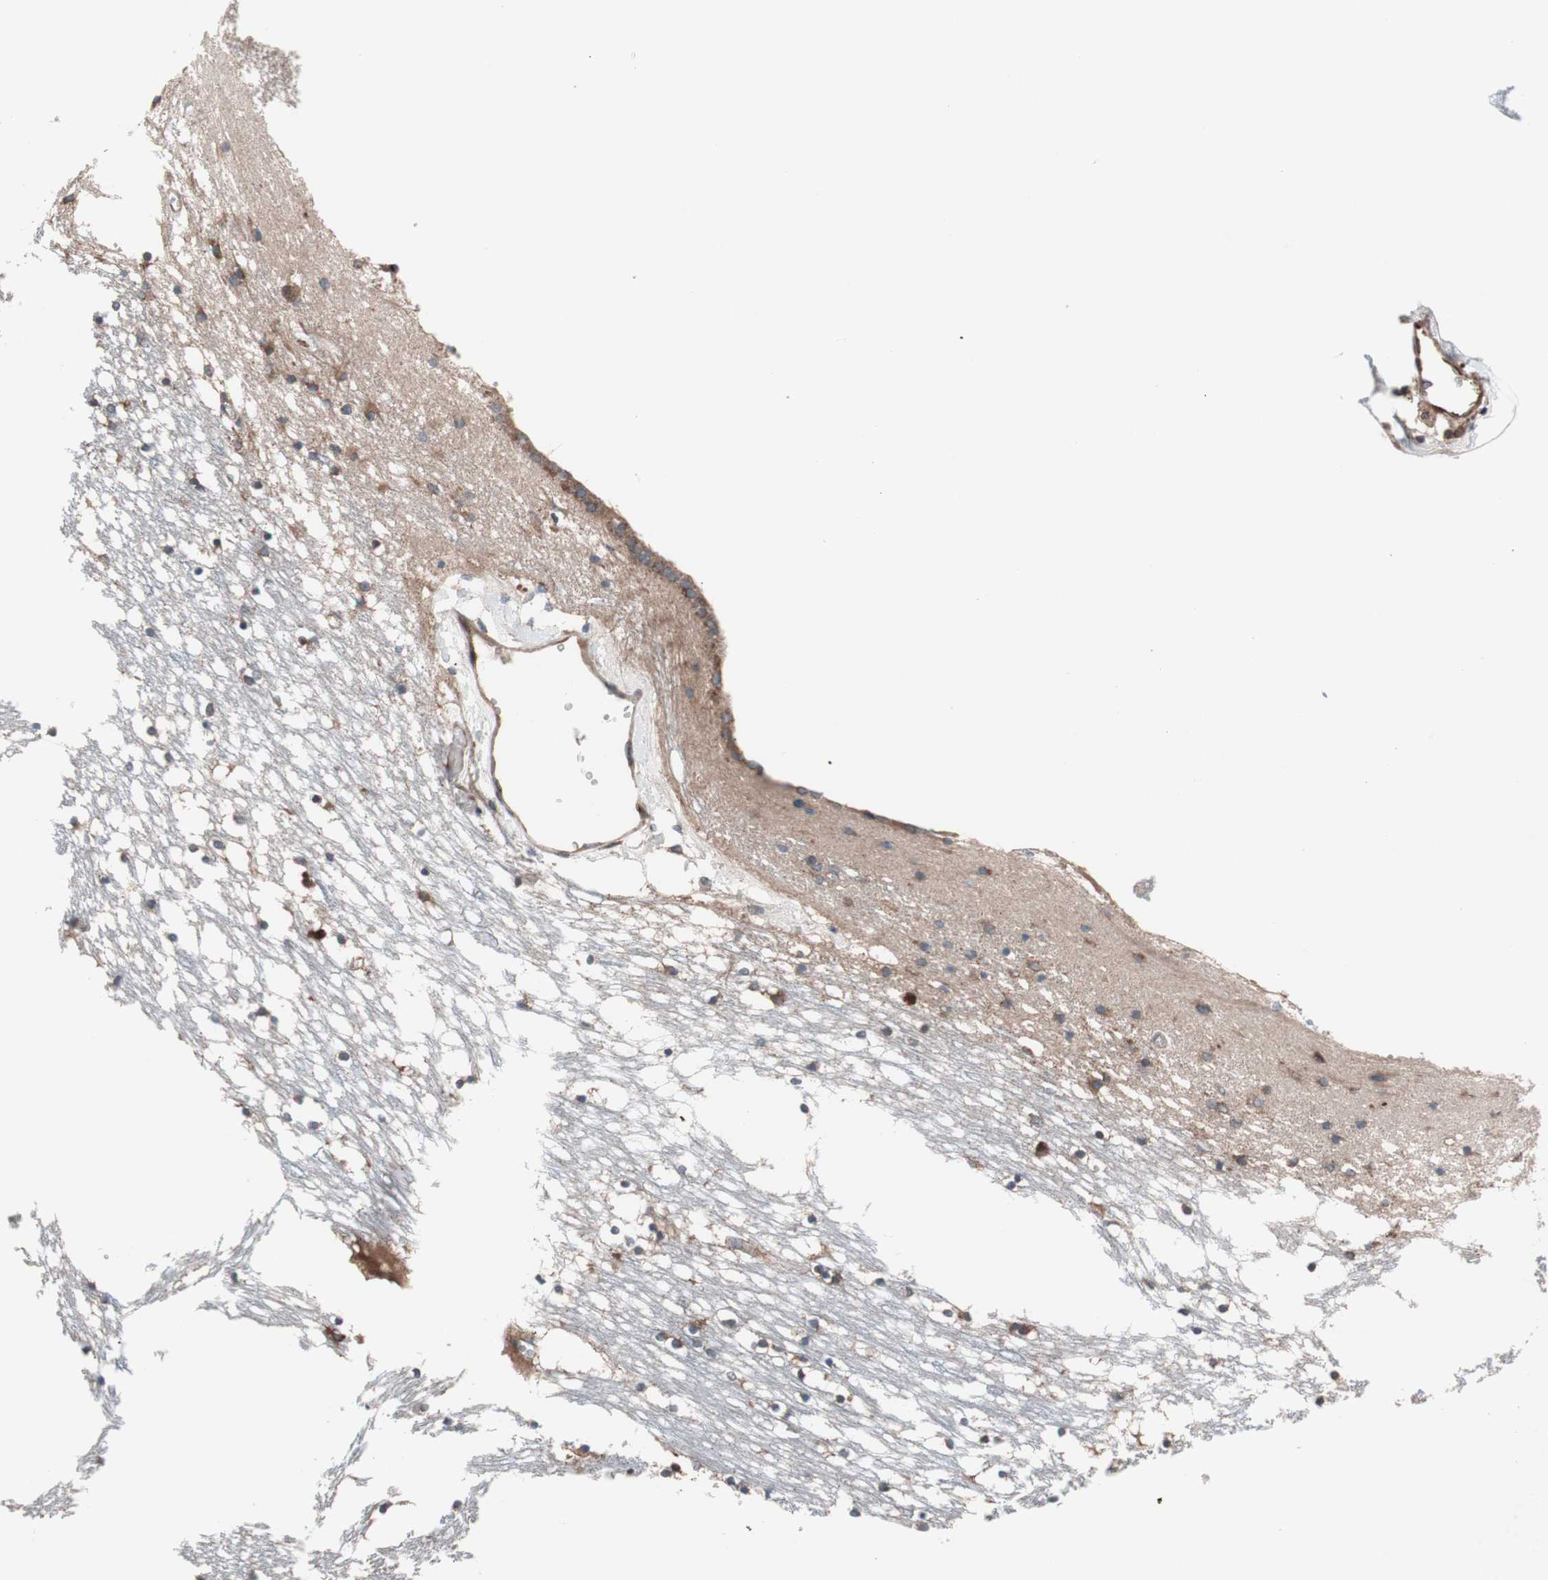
{"staining": {"intensity": "moderate", "quantity": ">75%", "location": "cytoplasmic/membranous"}, "tissue": "caudate", "cell_type": "Glial cells", "image_type": "normal", "snomed": [{"axis": "morphology", "description": "Normal tissue, NOS"}, {"axis": "topography", "description": "Lateral ventricle wall"}], "caption": "DAB immunohistochemical staining of unremarkable human caudate displays moderate cytoplasmic/membranous protein staining in about >75% of glial cells. Using DAB (3,3'-diaminobenzidine) (brown) and hematoxylin (blue) stains, captured at high magnification using brightfield microscopy.", "gene": "SEC31A", "patient": {"sex": "male", "age": 45}}